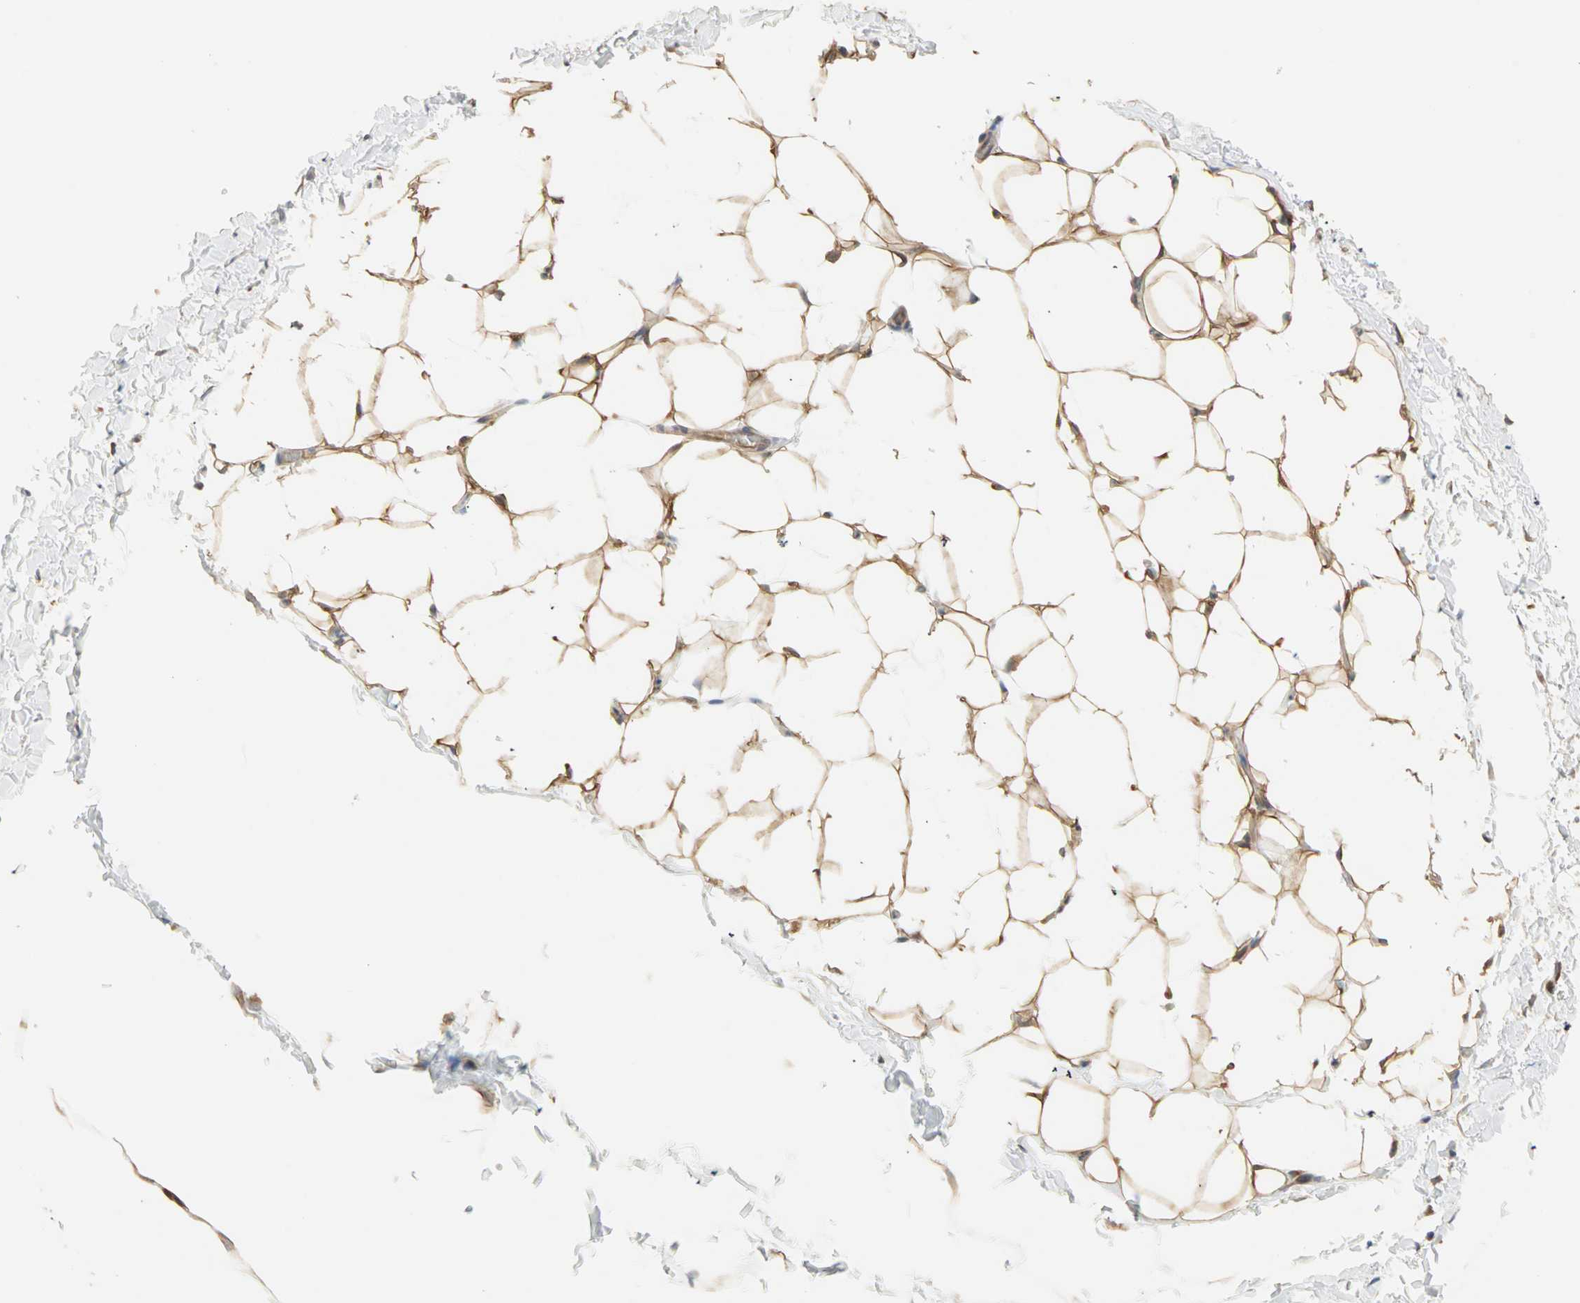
{"staining": {"intensity": "moderate", "quantity": ">75%", "location": "cytoplasmic/membranous"}, "tissue": "adipose tissue", "cell_type": "Adipocytes", "image_type": "normal", "snomed": [{"axis": "morphology", "description": "Normal tissue, NOS"}, {"axis": "topography", "description": "Soft tissue"}], "caption": "Protein analysis of unremarkable adipose tissue shows moderate cytoplasmic/membranous staining in about >75% of adipocytes. The protein of interest is stained brown, and the nuclei are stained in blue (DAB (3,3'-diaminobenzidine) IHC with brightfield microscopy, high magnification).", "gene": "SAR1A", "patient": {"sex": "male", "age": 26}}